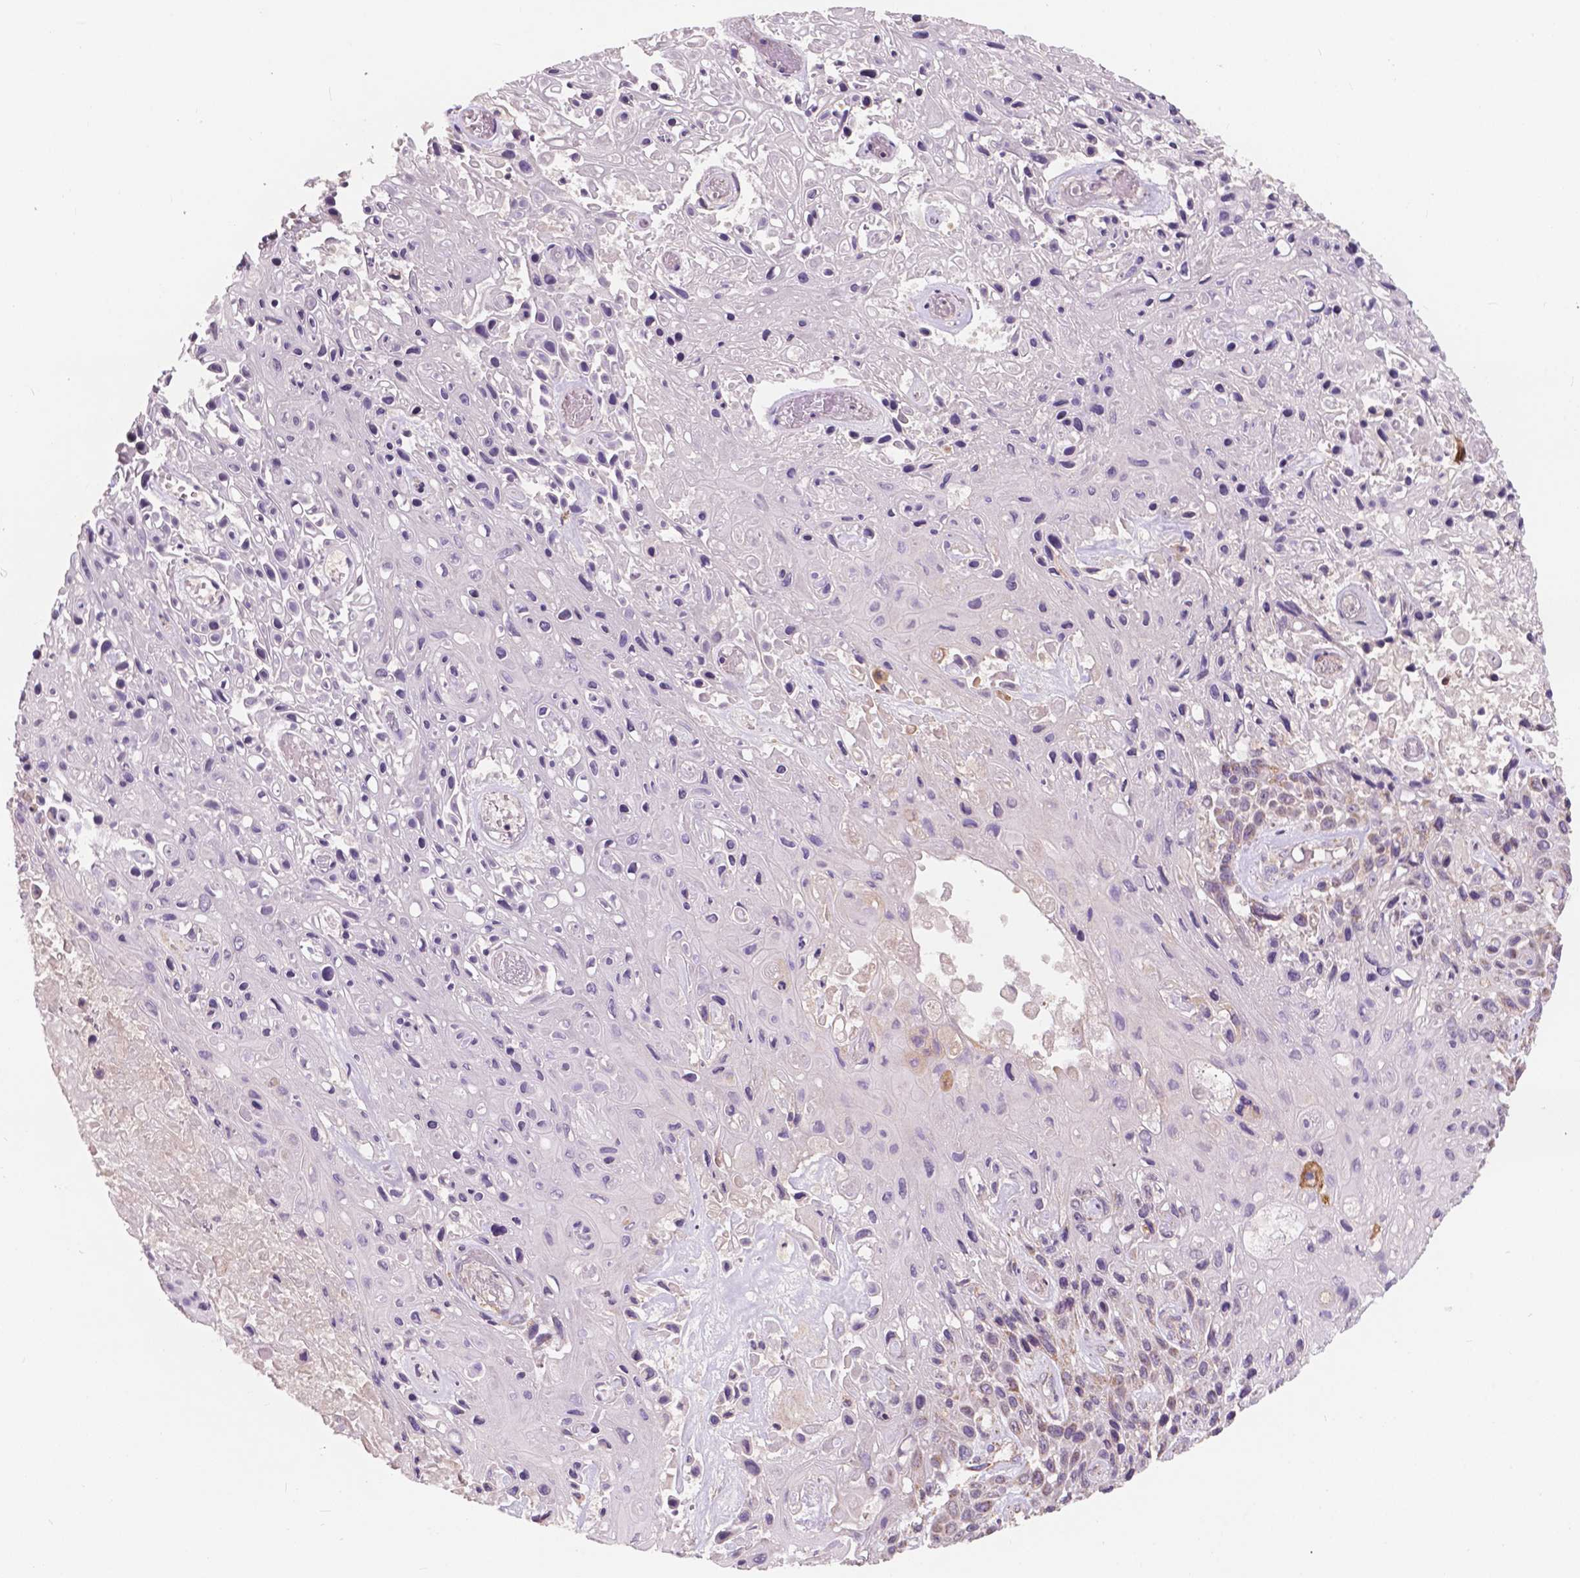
{"staining": {"intensity": "weak", "quantity": "<25%", "location": "cytoplasmic/membranous"}, "tissue": "skin cancer", "cell_type": "Tumor cells", "image_type": "cancer", "snomed": [{"axis": "morphology", "description": "Squamous cell carcinoma, NOS"}, {"axis": "topography", "description": "Skin"}], "caption": "There is no significant staining in tumor cells of skin cancer (squamous cell carcinoma). (Immunohistochemistry, brightfield microscopy, high magnification).", "gene": "NDUFA10", "patient": {"sex": "male", "age": 82}}